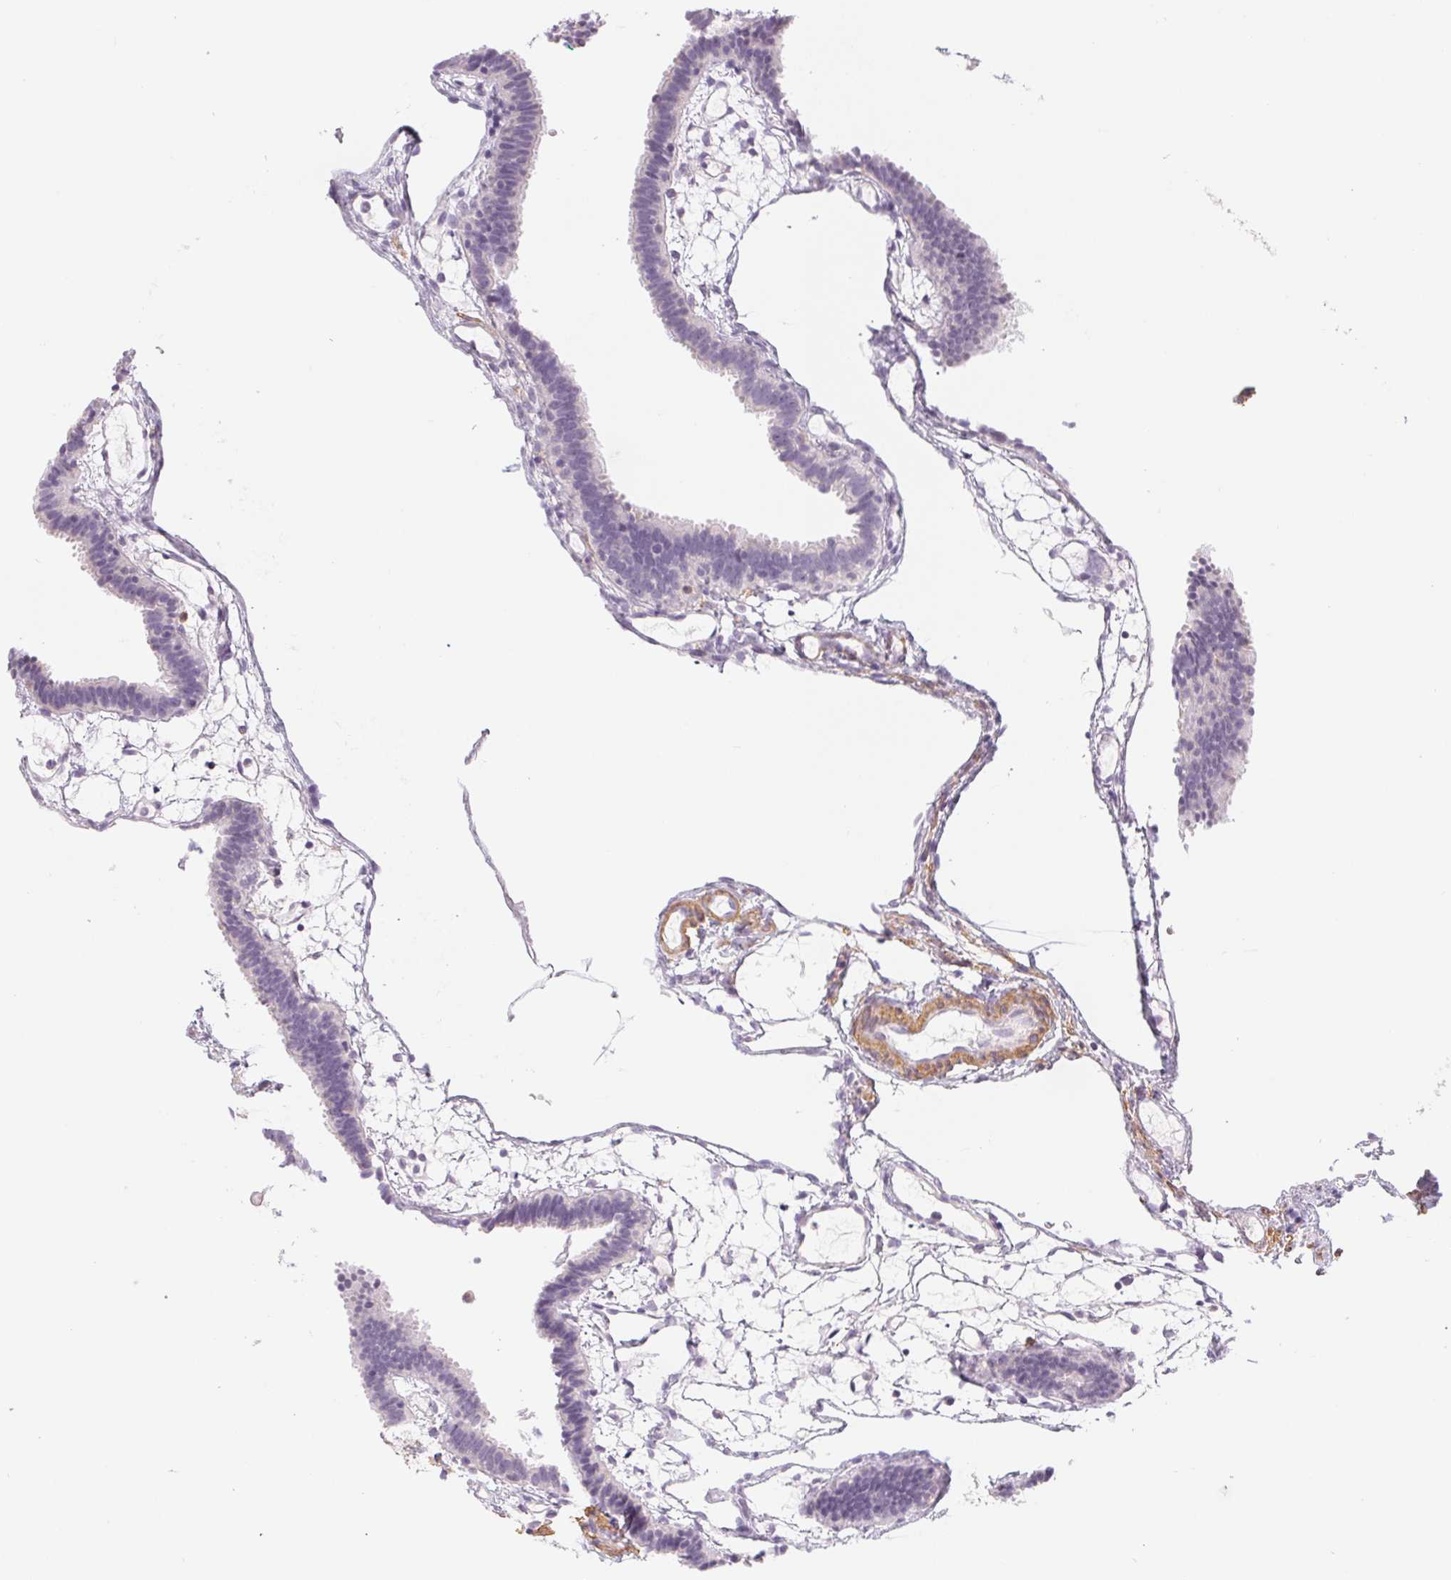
{"staining": {"intensity": "negative", "quantity": "none", "location": "none"}, "tissue": "fallopian tube", "cell_type": "Glandular cells", "image_type": "normal", "snomed": [{"axis": "morphology", "description": "Normal tissue, NOS"}, {"axis": "topography", "description": "Fallopian tube"}], "caption": "Immunohistochemistry (IHC) of unremarkable human fallopian tube exhibits no positivity in glandular cells. The staining was performed using DAB (3,3'-diaminobenzidine) to visualize the protein expression in brown, while the nuclei were stained in blue with hematoxylin (Magnification: 20x).", "gene": "PRPH", "patient": {"sex": "female", "age": 37}}